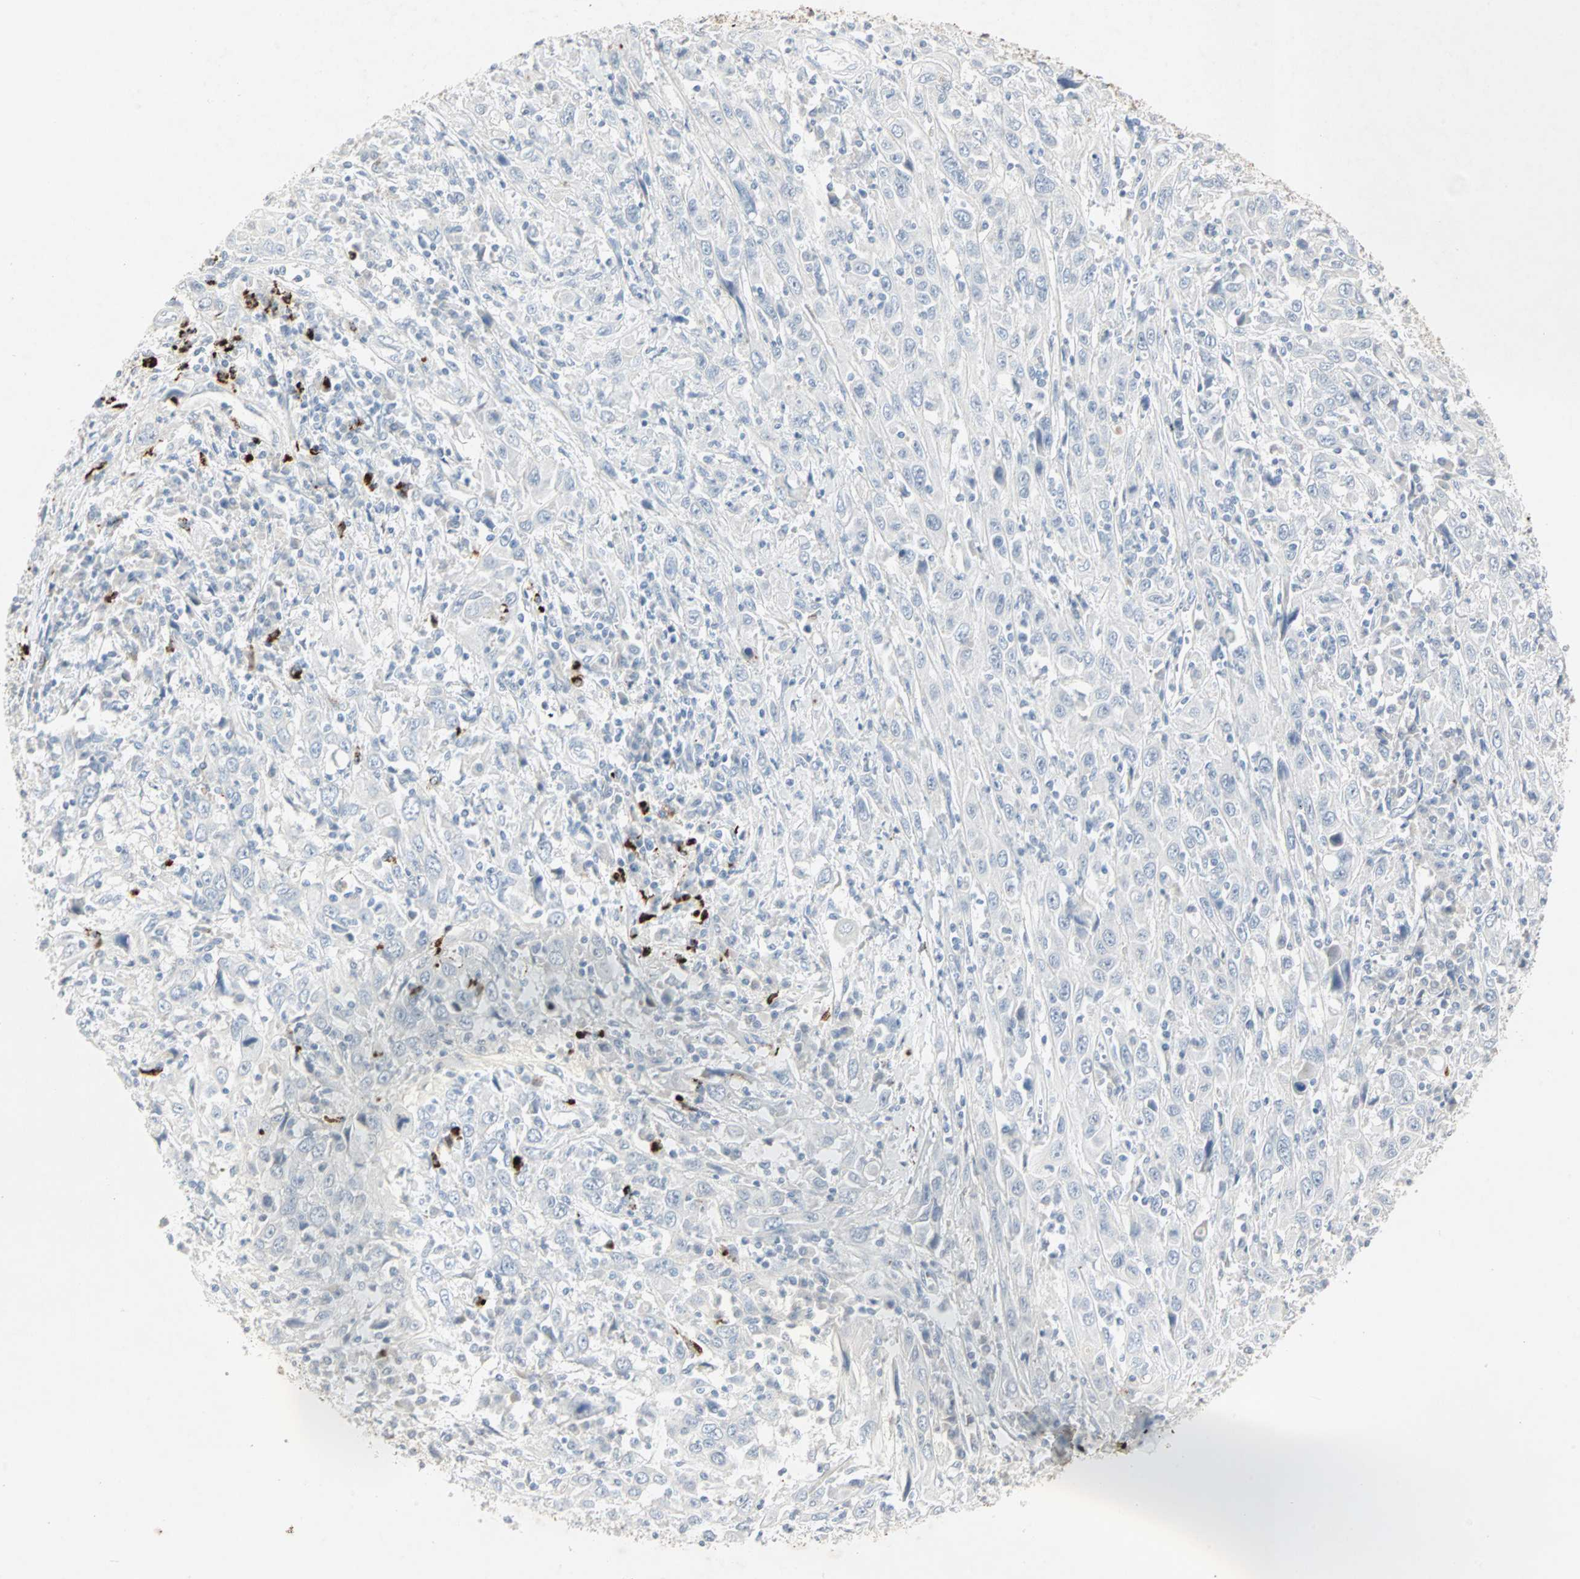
{"staining": {"intensity": "negative", "quantity": "none", "location": "none"}, "tissue": "cervical cancer", "cell_type": "Tumor cells", "image_type": "cancer", "snomed": [{"axis": "morphology", "description": "Squamous cell carcinoma, NOS"}, {"axis": "topography", "description": "Cervix"}], "caption": "A micrograph of cervical cancer (squamous cell carcinoma) stained for a protein displays no brown staining in tumor cells.", "gene": "CEACAM6", "patient": {"sex": "female", "age": 46}}